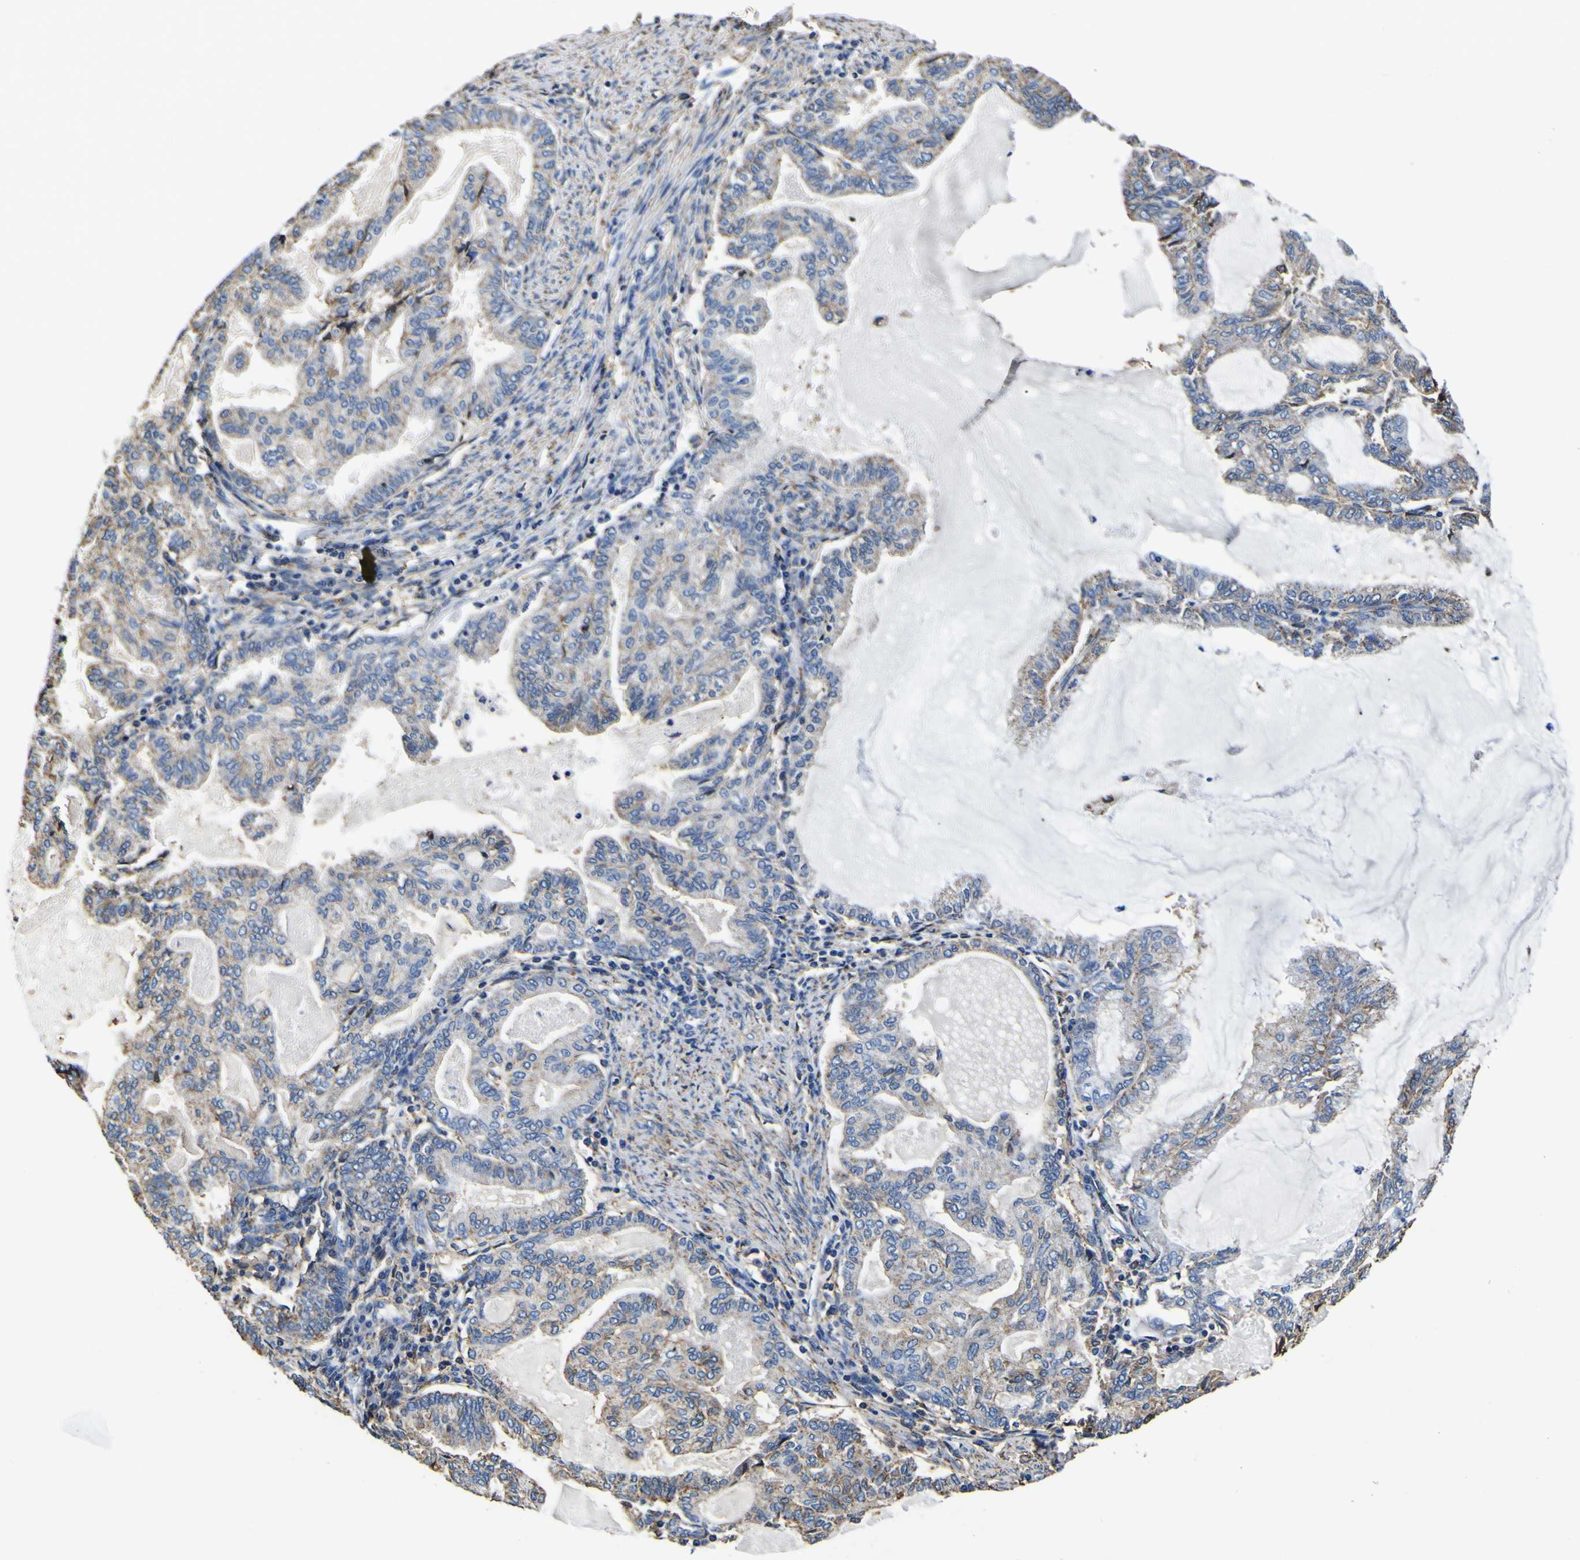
{"staining": {"intensity": "moderate", "quantity": "25%-75%", "location": "cytoplasmic/membranous"}, "tissue": "endometrial cancer", "cell_type": "Tumor cells", "image_type": "cancer", "snomed": [{"axis": "morphology", "description": "Adenocarcinoma, NOS"}, {"axis": "topography", "description": "Endometrium"}], "caption": "A high-resolution image shows IHC staining of adenocarcinoma (endometrial), which exhibits moderate cytoplasmic/membranous staining in approximately 25%-75% of tumor cells. (Stains: DAB (3,3'-diaminobenzidine) in brown, nuclei in blue, Microscopy: brightfield microscopy at high magnification).", "gene": "PXDN", "patient": {"sex": "female", "age": 86}}